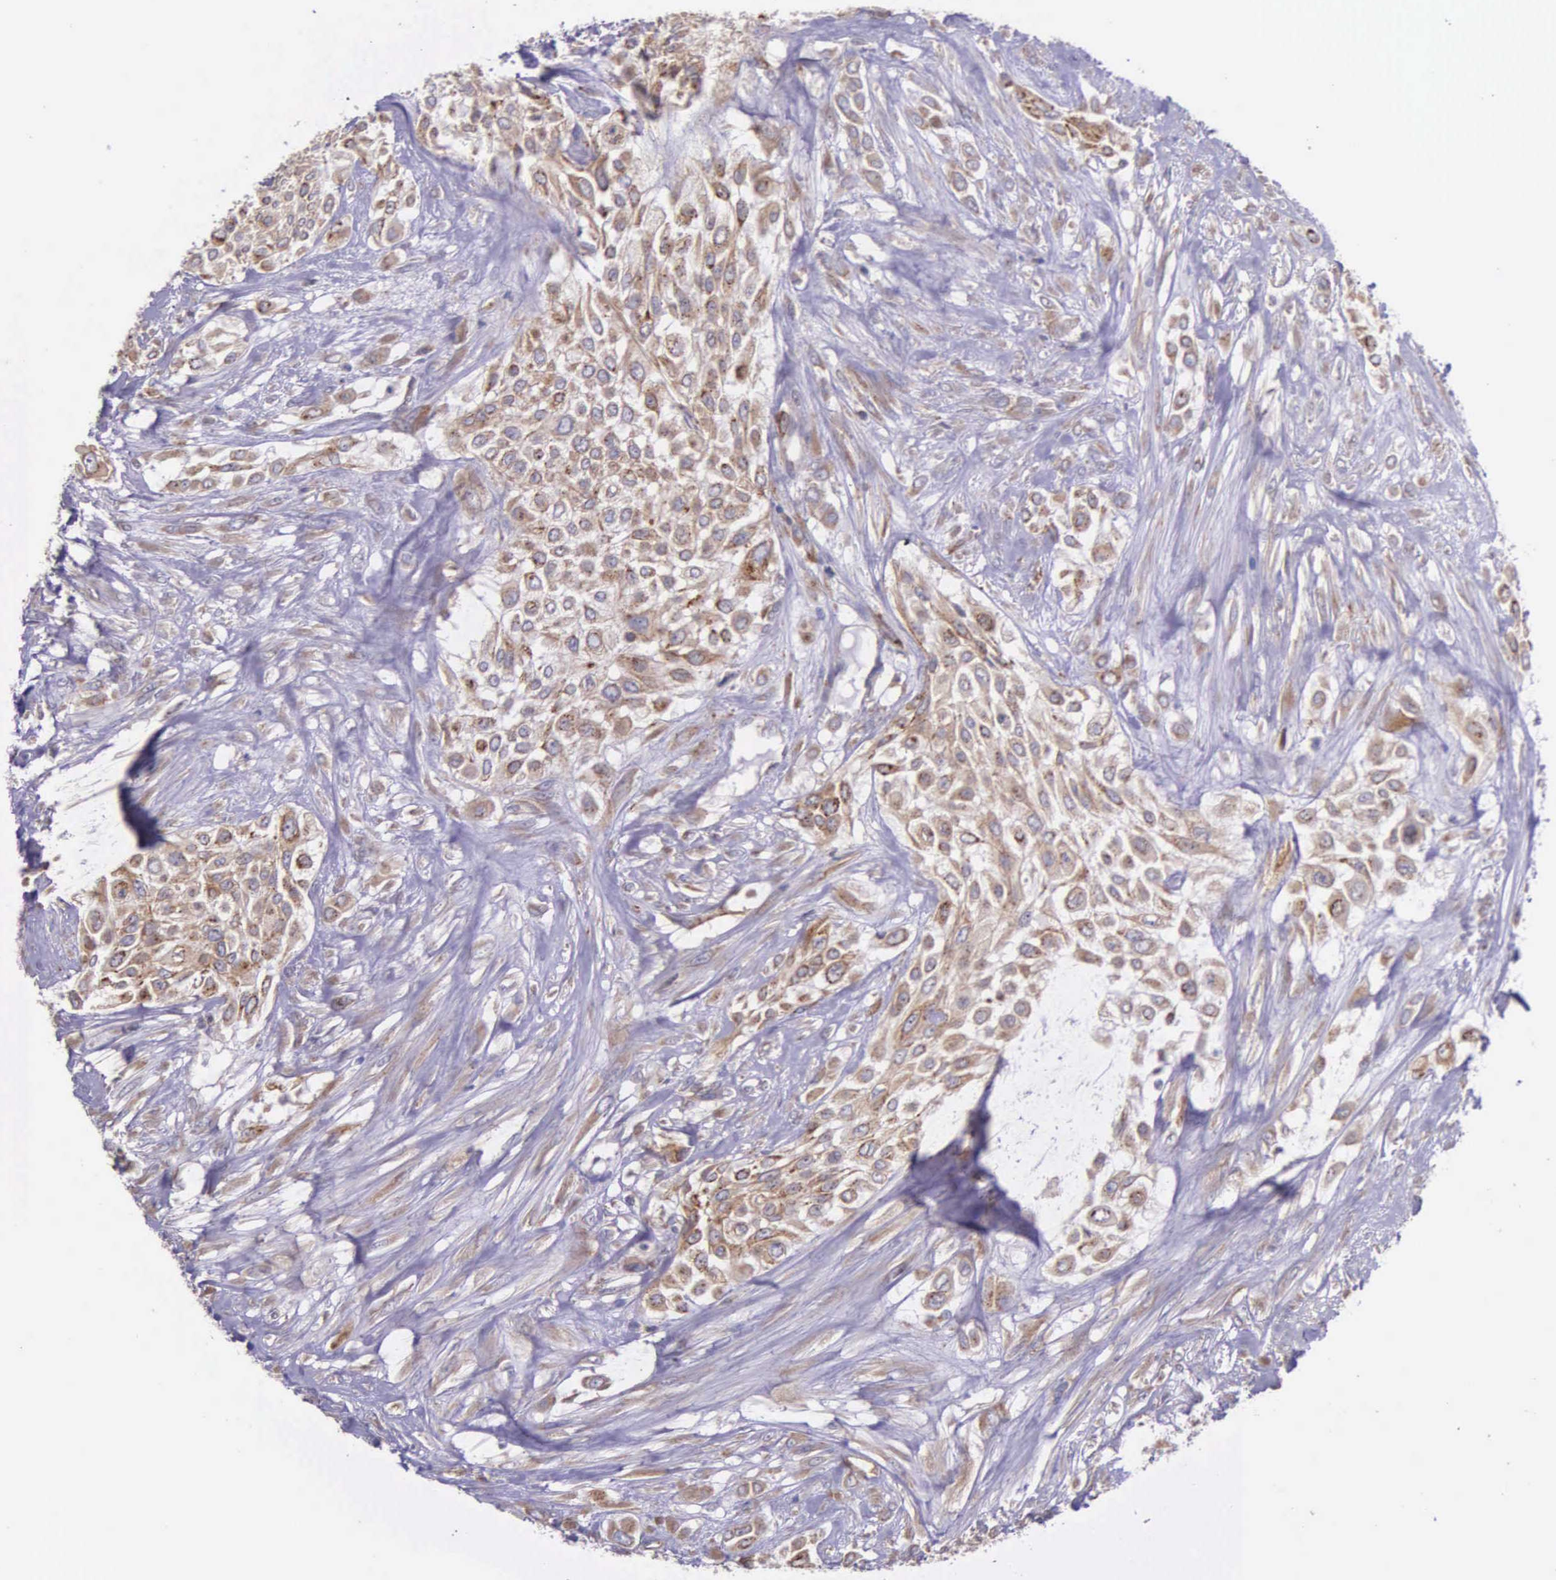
{"staining": {"intensity": "moderate", "quantity": ">75%", "location": "cytoplasmic/membranous"}, "tissue": "urothelial cancer", "cell_type": "Tumor cells", "image_type": "cancer", "snomed": [{"axis": "morphology", "description": "Urothelial carcinoma, High grade"}, {"axis": "topography", "description": "Urinary bladder"}], "caption": "Brown immunohistochemical staining in urothelial cancer displays moderate cytoplasmic/membranous positivity in approximately >75% of tumor cells.", "gene": "NSDHL", "patient": {"sex": "male", "age": 57}}